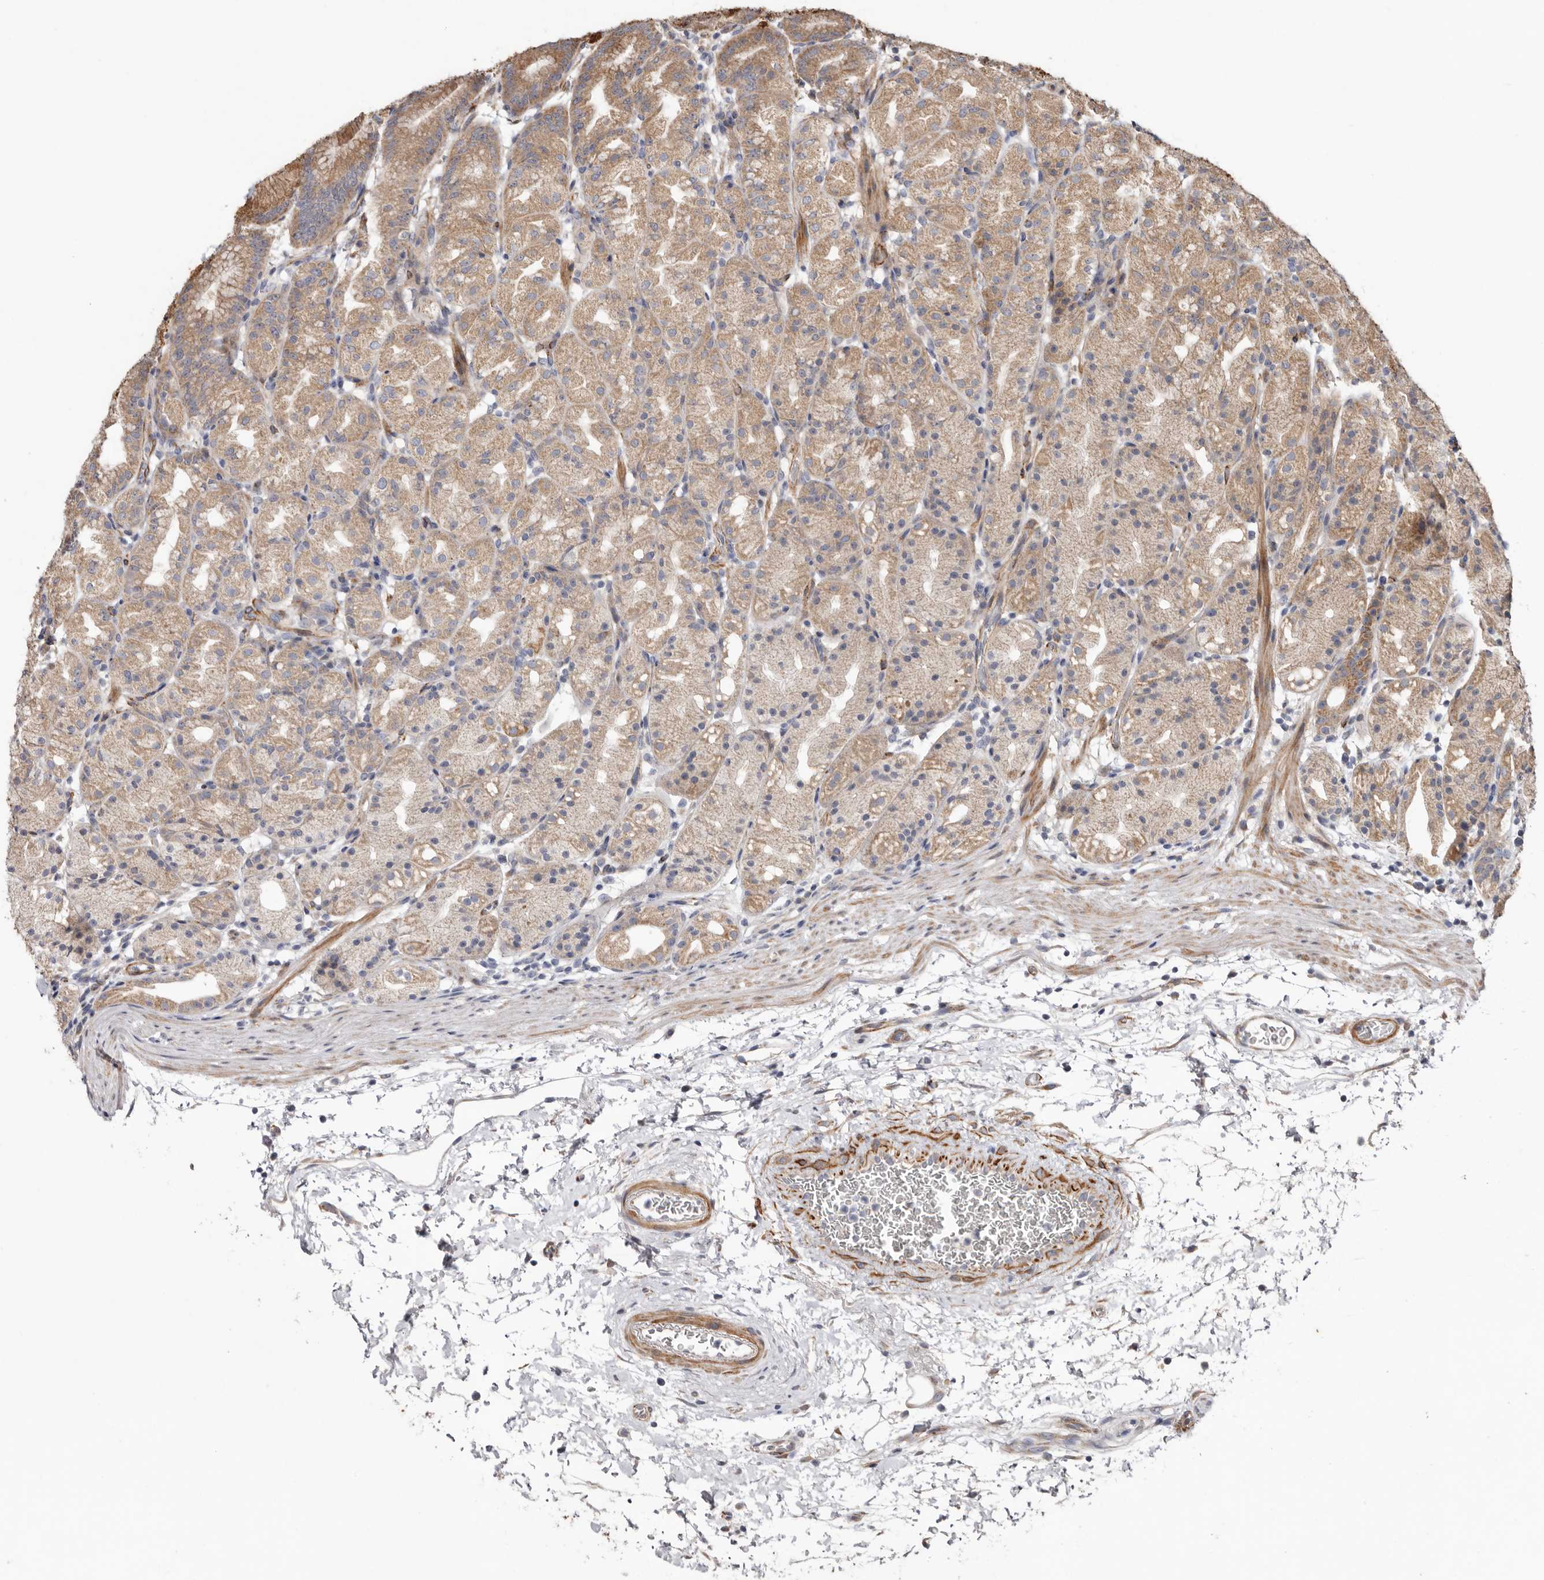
{"staining": {"intensity": "moderate", "quantity": ">75%", "location": "cytoplasmic/membranous"}, "tissue": "stomach", "cell_type": "Glandular cells", "image_type": "normal", "snomed": [{"axis": "morphology", "description": "Normal tissue, NOS"}, {"axis": "topography", "description": "Stomach, upper"}], "caption": "Immunohistochemistry (IHC) (DAB (3,3'-diaminobenzidine)) staining of benign human stomach exhibits moderate cytoplasmic/membranous protein positivity in about >75% of glandular cells.", "gene": "PROKR1", "patient": {"sex": "male", "age": 48}}